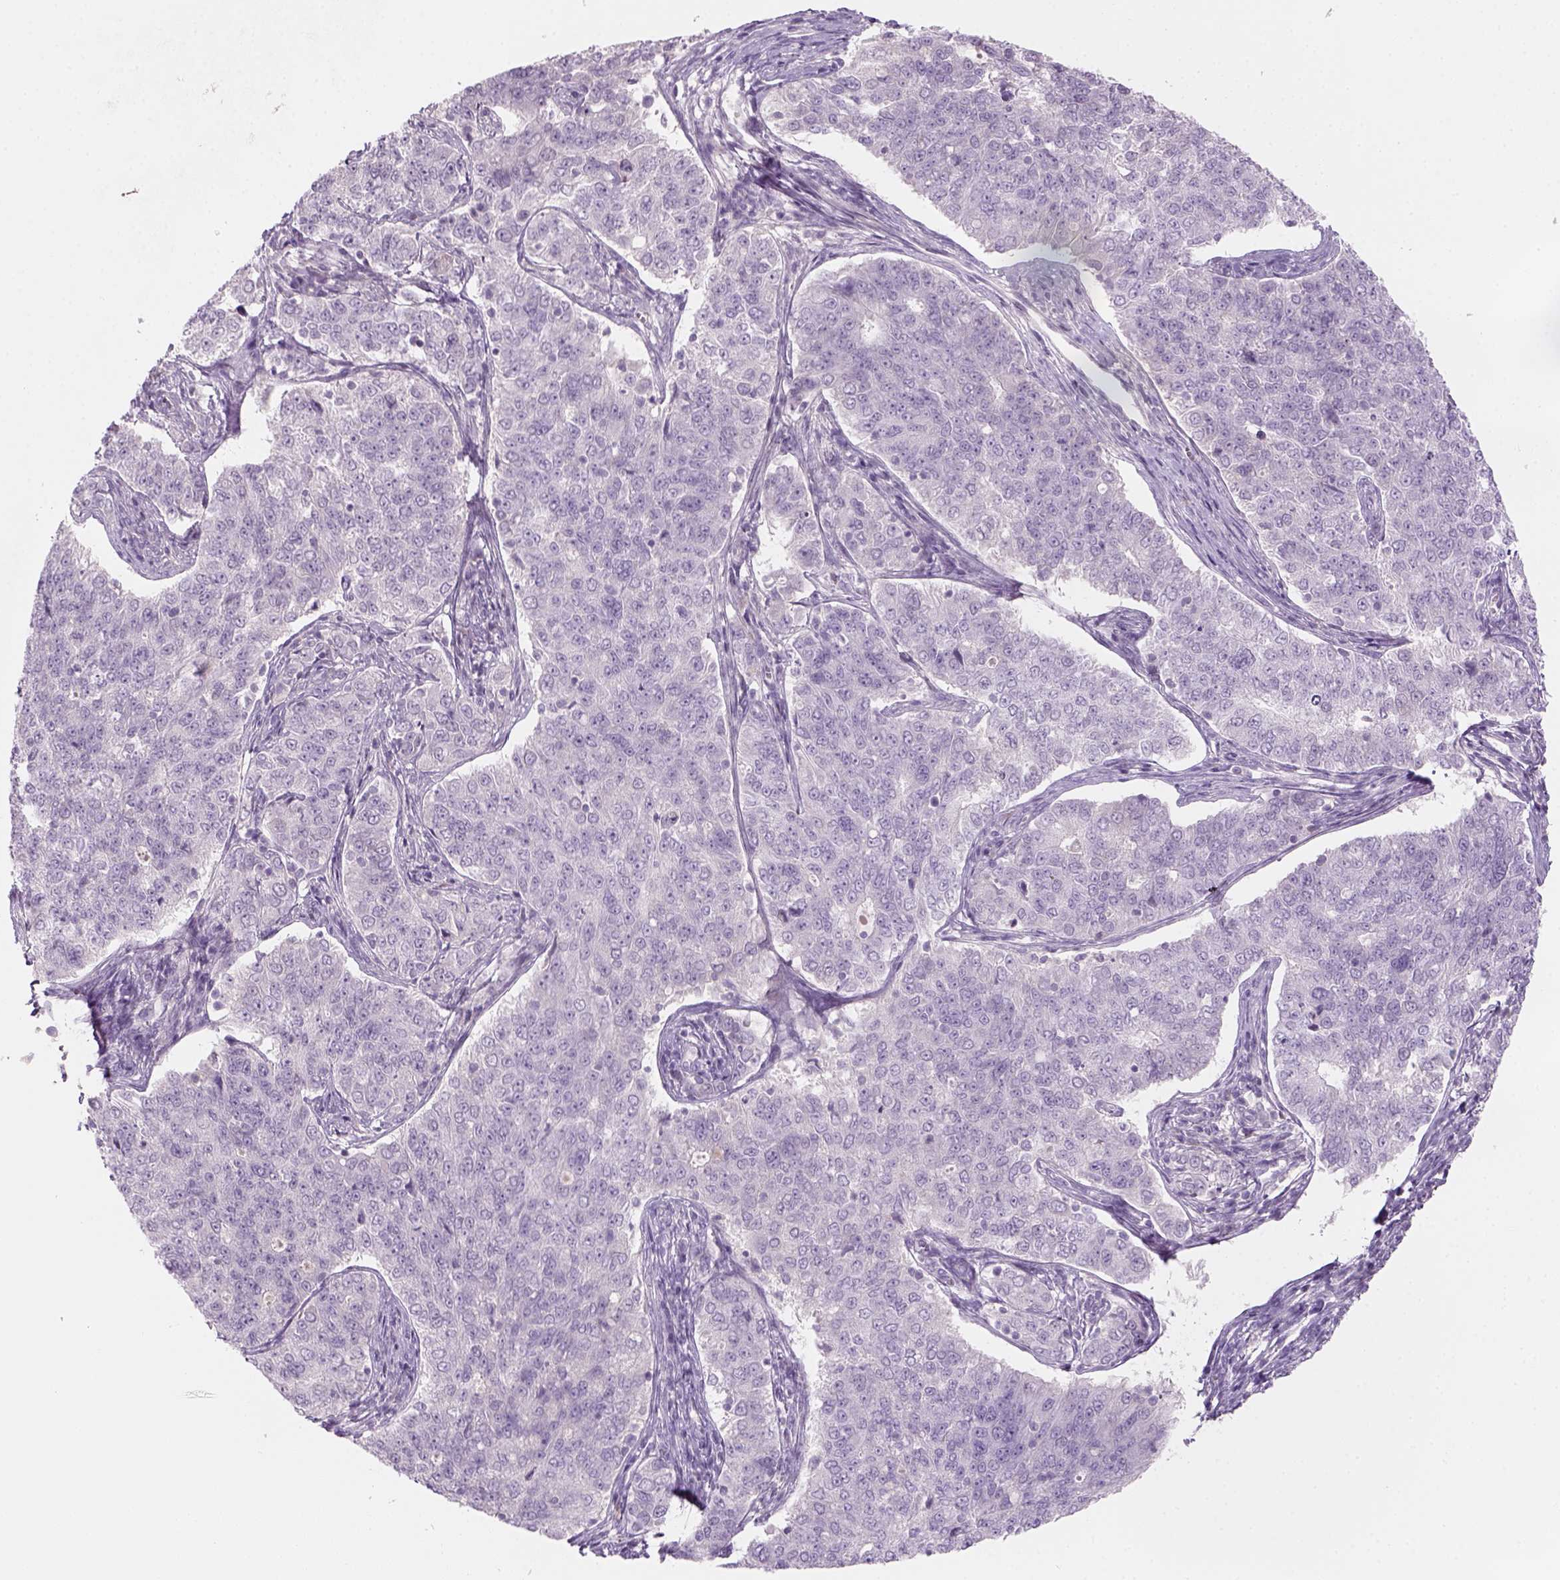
{"staining": {"intensity": "negative", "quantity": "none", "location": "none"}, "tissue": "endometrial cancer", "cell_type": "Tumor cells", "image_type": "cancer", "snomed": [{"axis": "morphology", "description": "Adenocarcinoma, NOS"}, {"axis": "topography", "description": "Endometrium"}], "caption": "This is a photomicrograph of IHC staining of endometrial cancer (adenocarcinoma), which shows no staining in tumor cells.", "gene": "KRT25", "patient": {"sex": "female", "age": 43}}